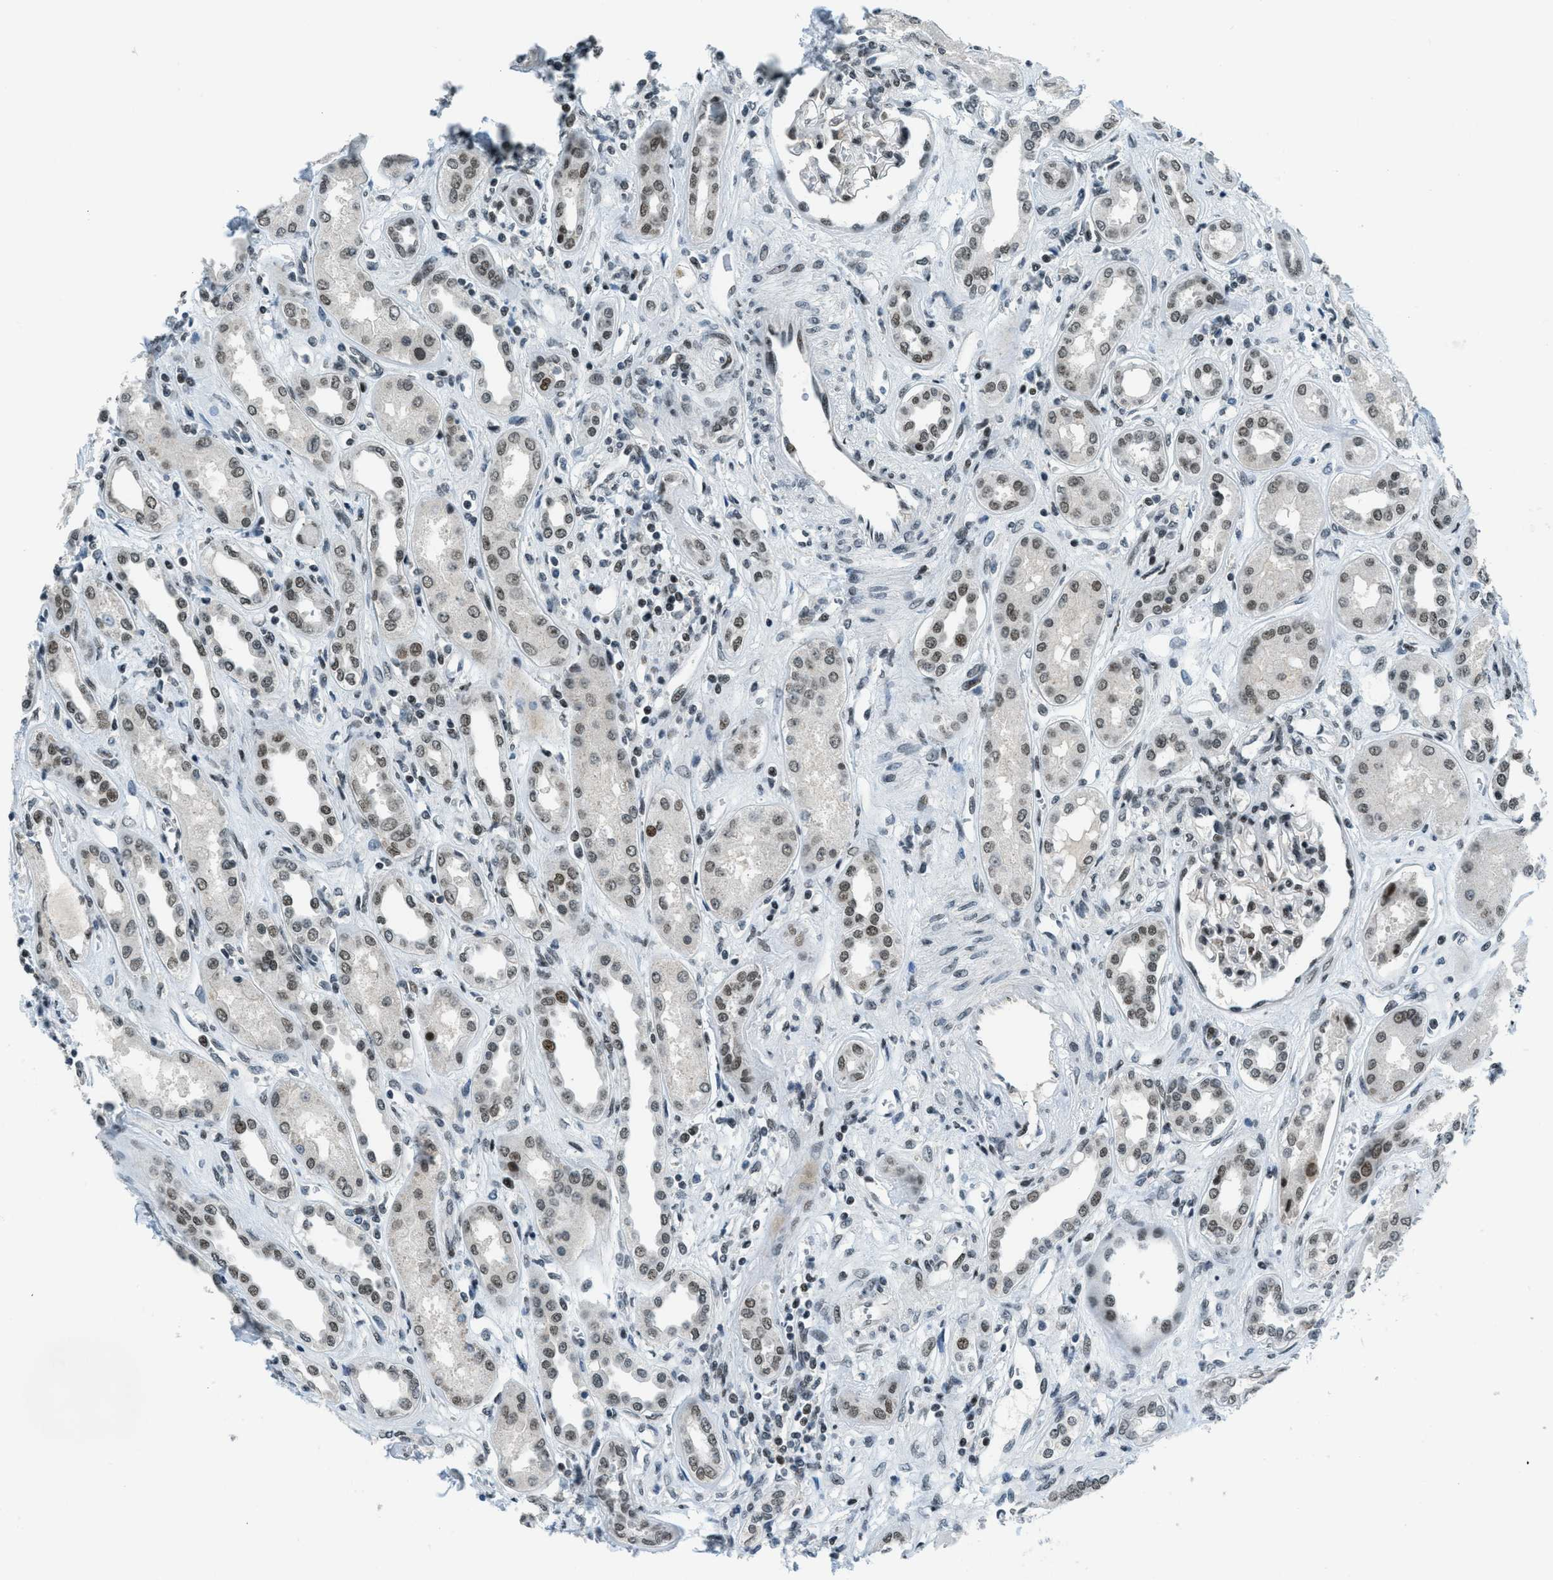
{"staining": {"intensity": "moderate", "quantity": "25%-75%", "location": "nuclear"}, "tissue": "kidney", "cell_type": "Cells in glomeruli", "image_type": "normal", "snomed": [{"axis": "morphology", "description": "Normal tissue, NOS"}, {"axis": "topography", "description": "Kidney"}], "caption": "Cells in glomeruli reveal medium levels of moderate nuclear expression in approximately 25%-75% of cells in benign kidney.", "gene": "KLF6", "patient": {"sex": "male", "age": 59}}